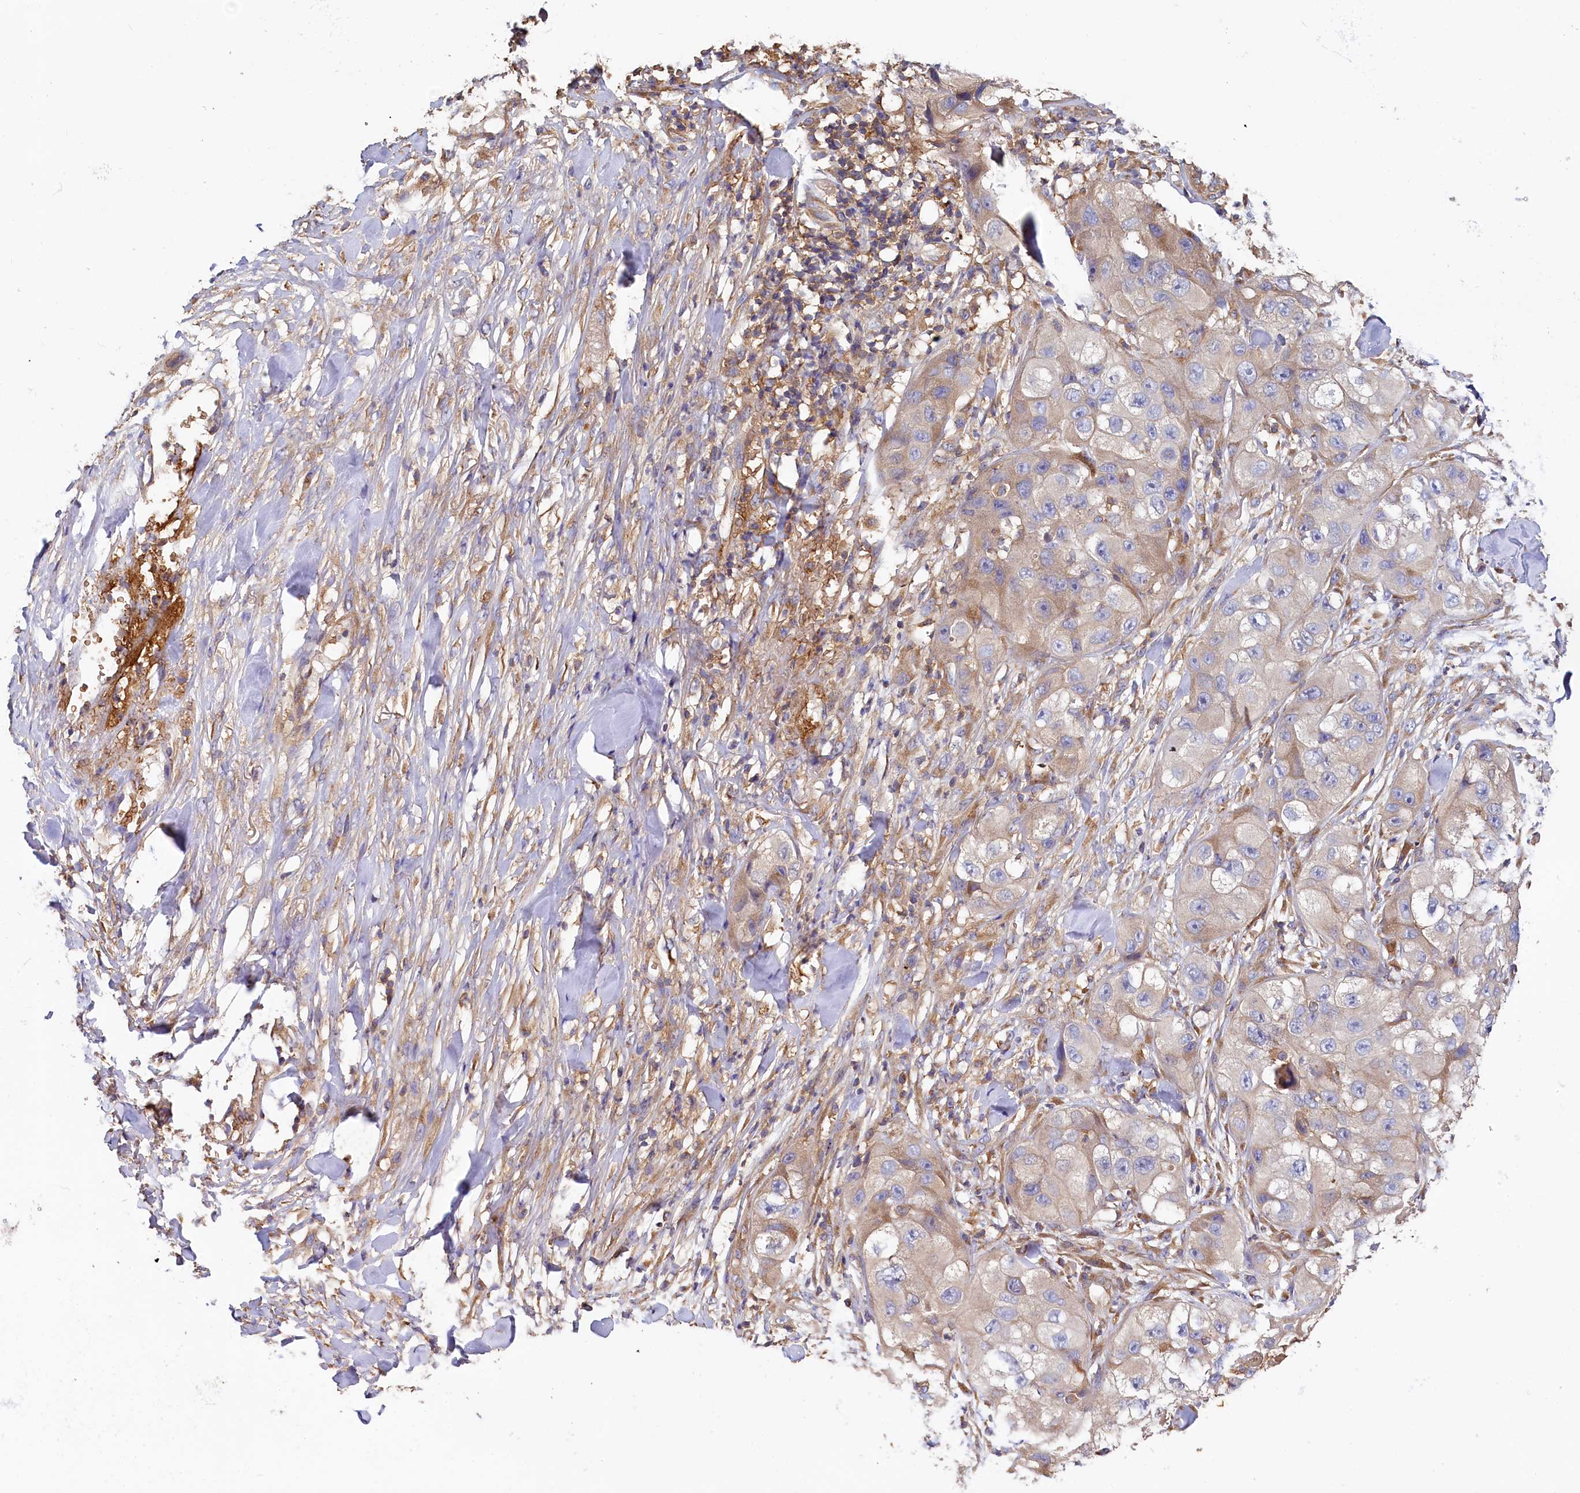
{"staining": {"intensity": "negative", "quantity": "none", "location": "none"}, "tissue": "skin cancer", "cell_type": "Tumor cells", "image_type": "cancer", "snomed": [{"axis": "morphology", "description": "Squamous cell carcinoma, NOS"}, {"axis": "topography", "description": "Skin"}, {"axis": "topography", "description": "Subcutis"}], "caption": "Protein analysis of skin cancer (squamous cell carcinoma) reveals no significant staining in tumor cells.", "gene": "PPIP5K1", "patient": {"sex": "male", "age": 73}}